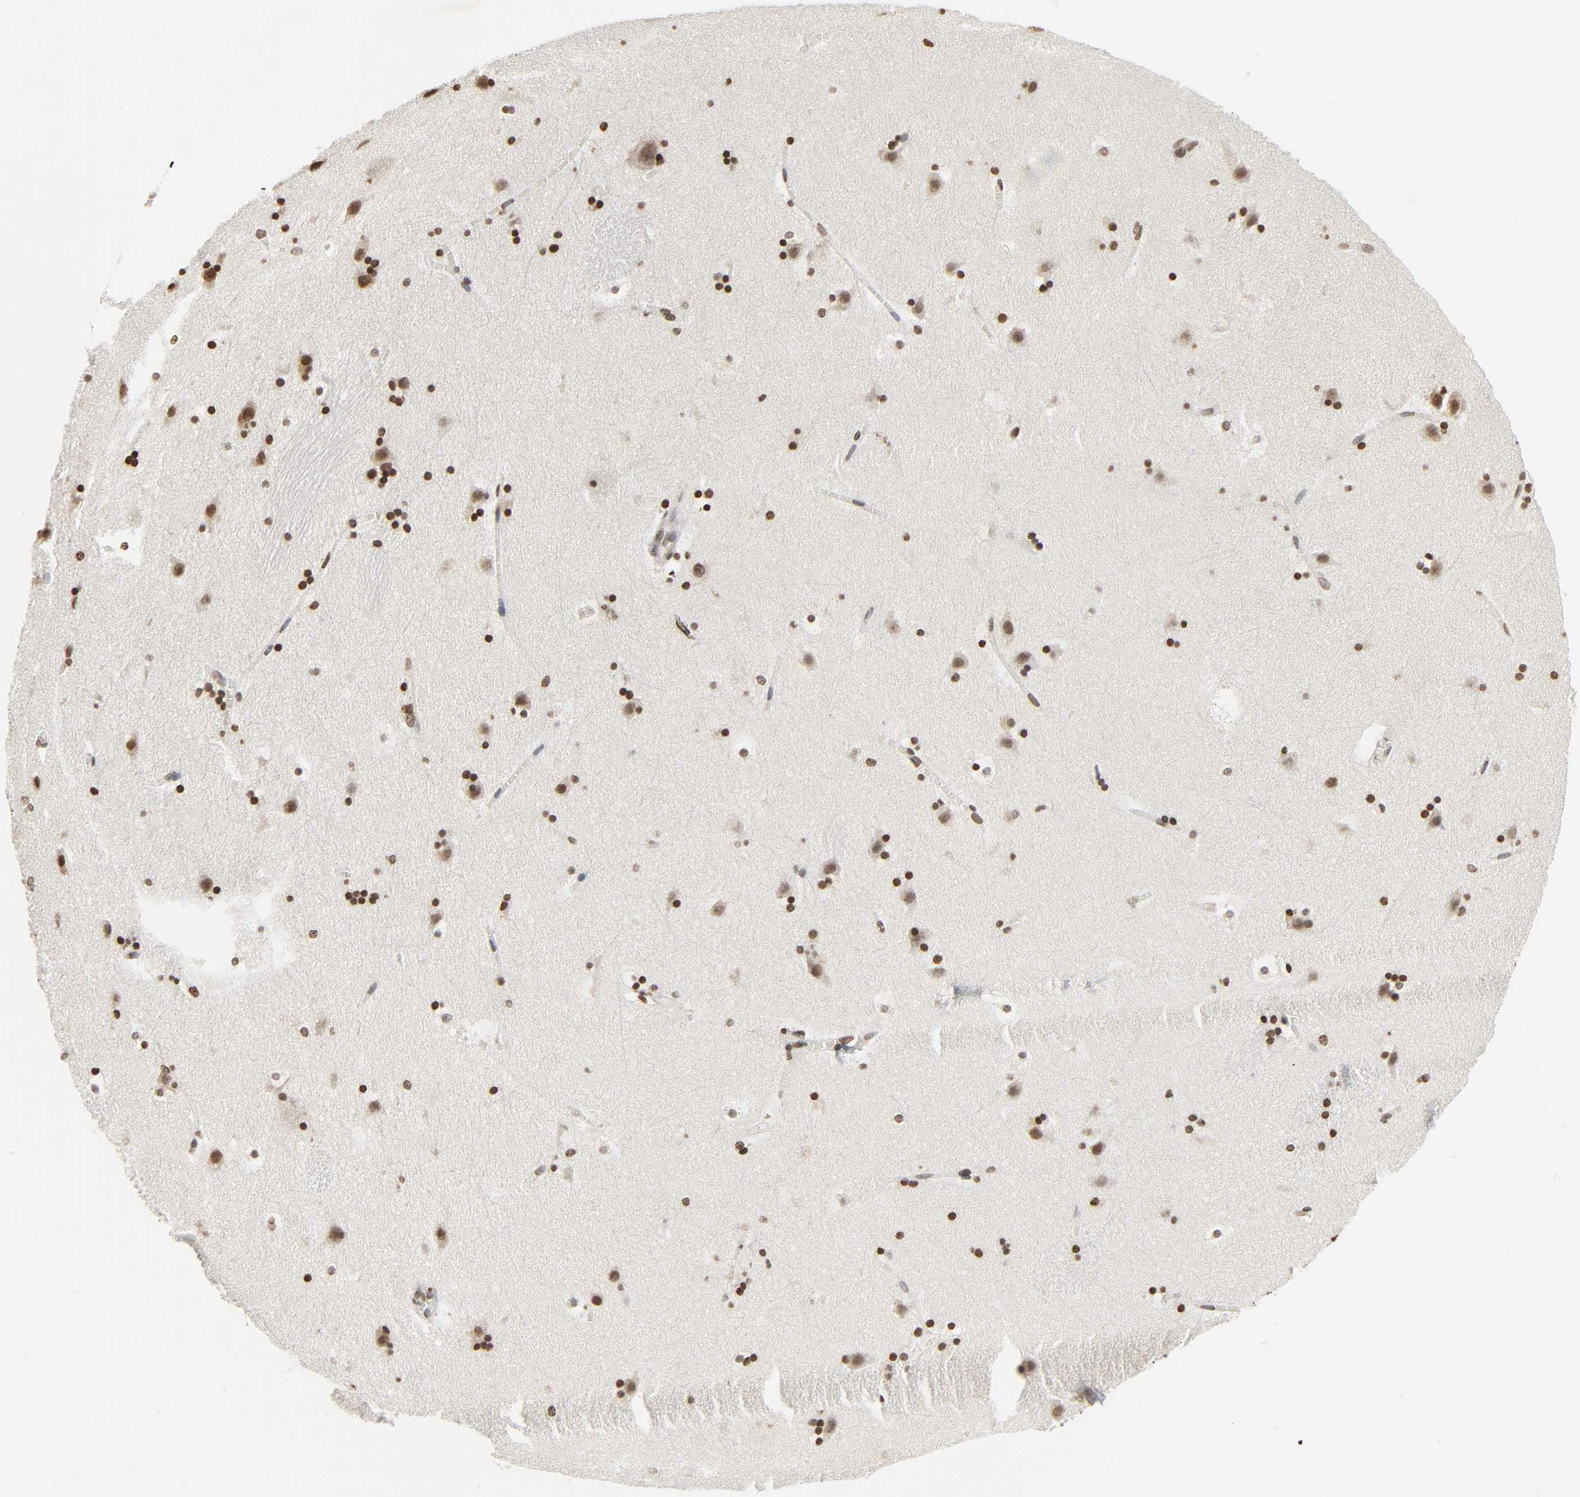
{"staining": {"intensity": "moderate", "quantity": ">75%", "location": "nuclear"}, "tissue": "caudate", "cell_type": "Glial cells", "image_type": "normal", "snomed": [{"axis": "morphology", "description": "Normal tissue, NOS"}, {"axis": "topography", "description": "Lateral ventricle wall"}], "caption": "A high-resolution photomicrograph shows immunohistochemistry staining of unremarkable caudate, which displays moderate nuclear positivity in about >75% of glial cells. (Brightfield microscopy of DAB IHC at high magnification).", "gene": "ELAVL1", "patient": {"sex": "male", "age": 45}}